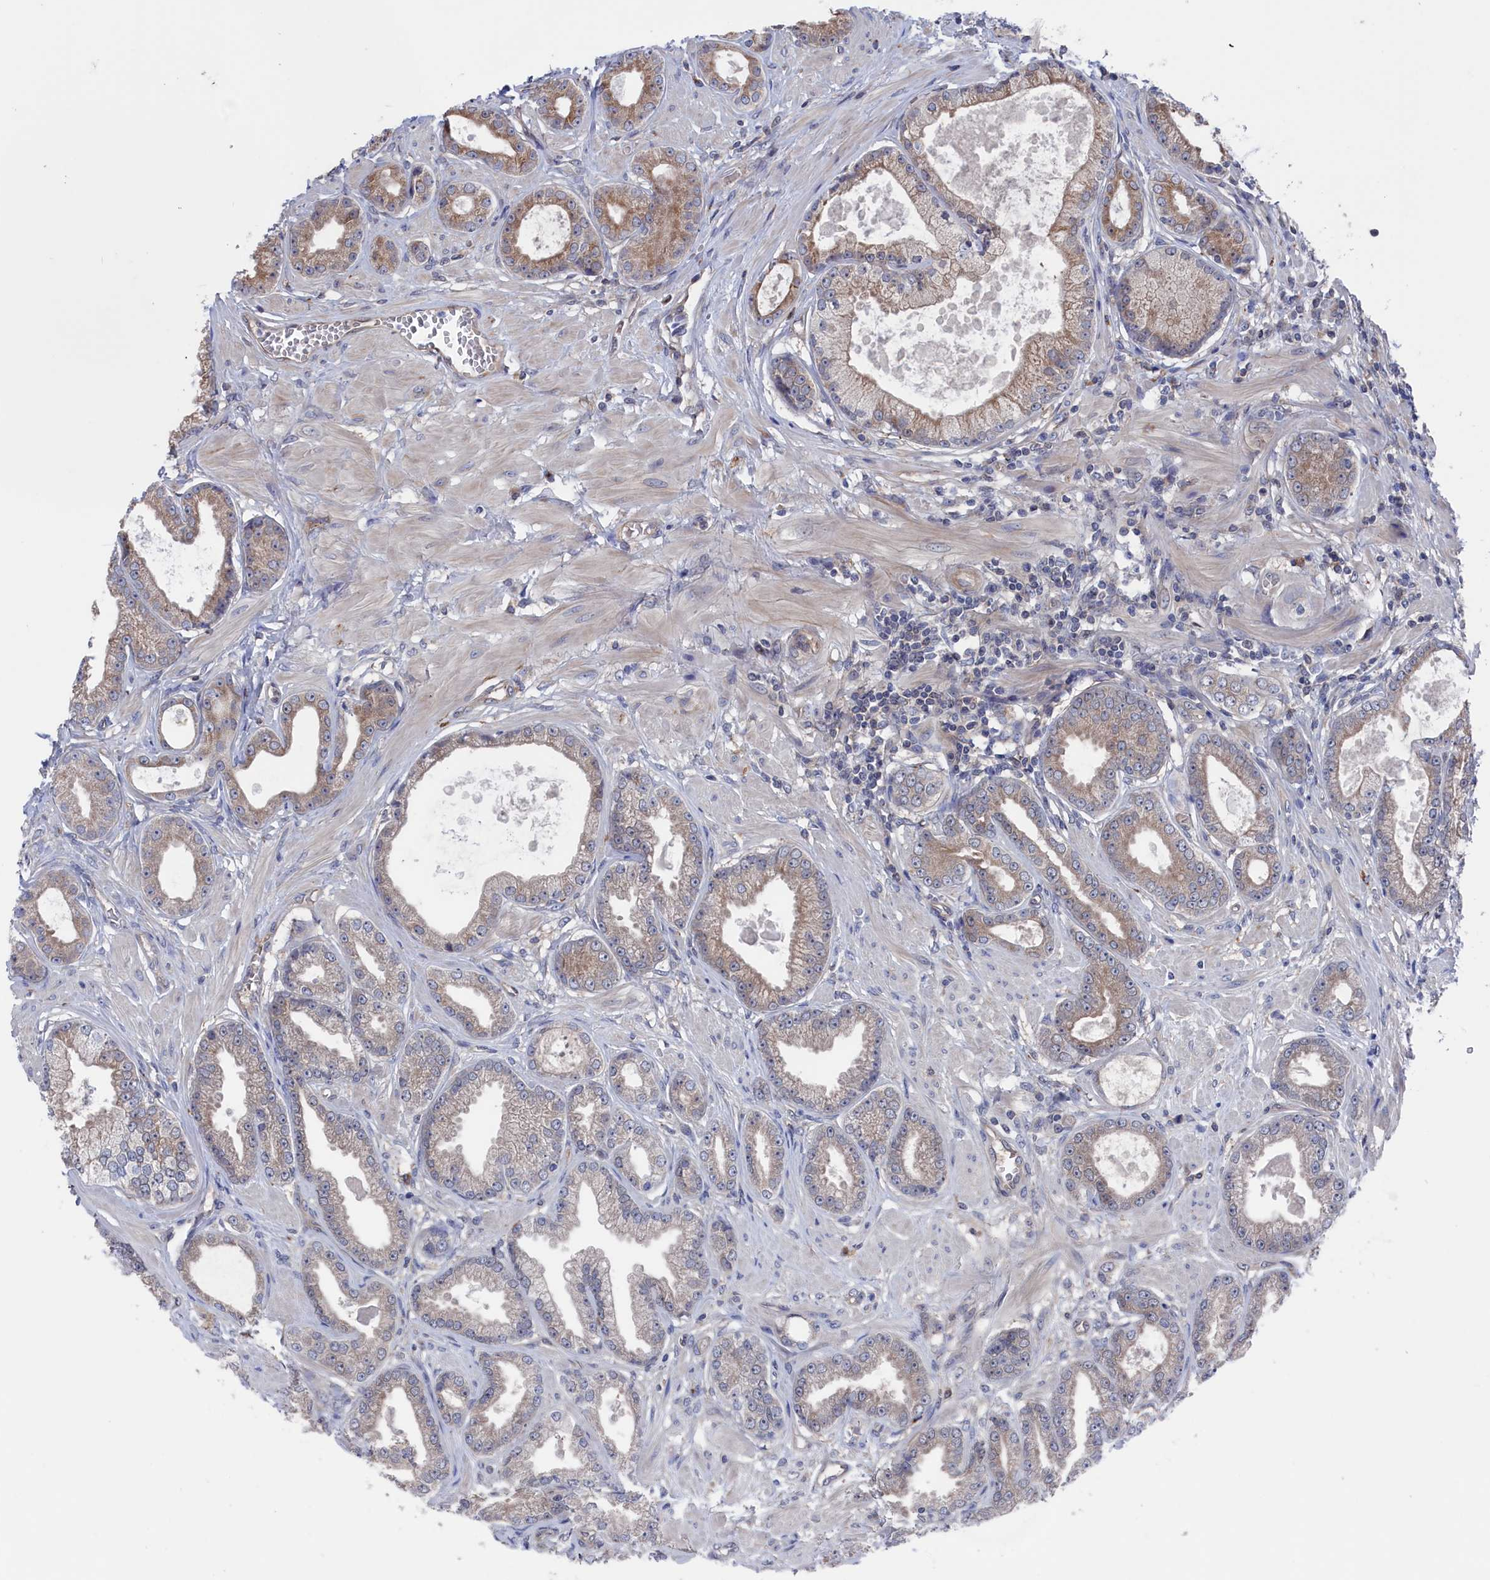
{"staining": {"intensity": "weak", "quantity": "25%-75%", "location": "cytoplasmic/membranous"}, "tissue": "prostate cancer", "cell_type": "Tumor cells", "image_type": "cancer", "snomed": [{"axis": "morphology", "description": "Adenocarcinoma, Low grade"}, {"axis": "topography", "description": "Prostate"}], "caption": "Brown immunohistochemical staining in prostate cancer displays weak cytoplasmic/membranous positivity in approximately 25%-75% of tumor cells.", "gene": "NUTF2", "patient": {"sex": "male", "age": 64}}